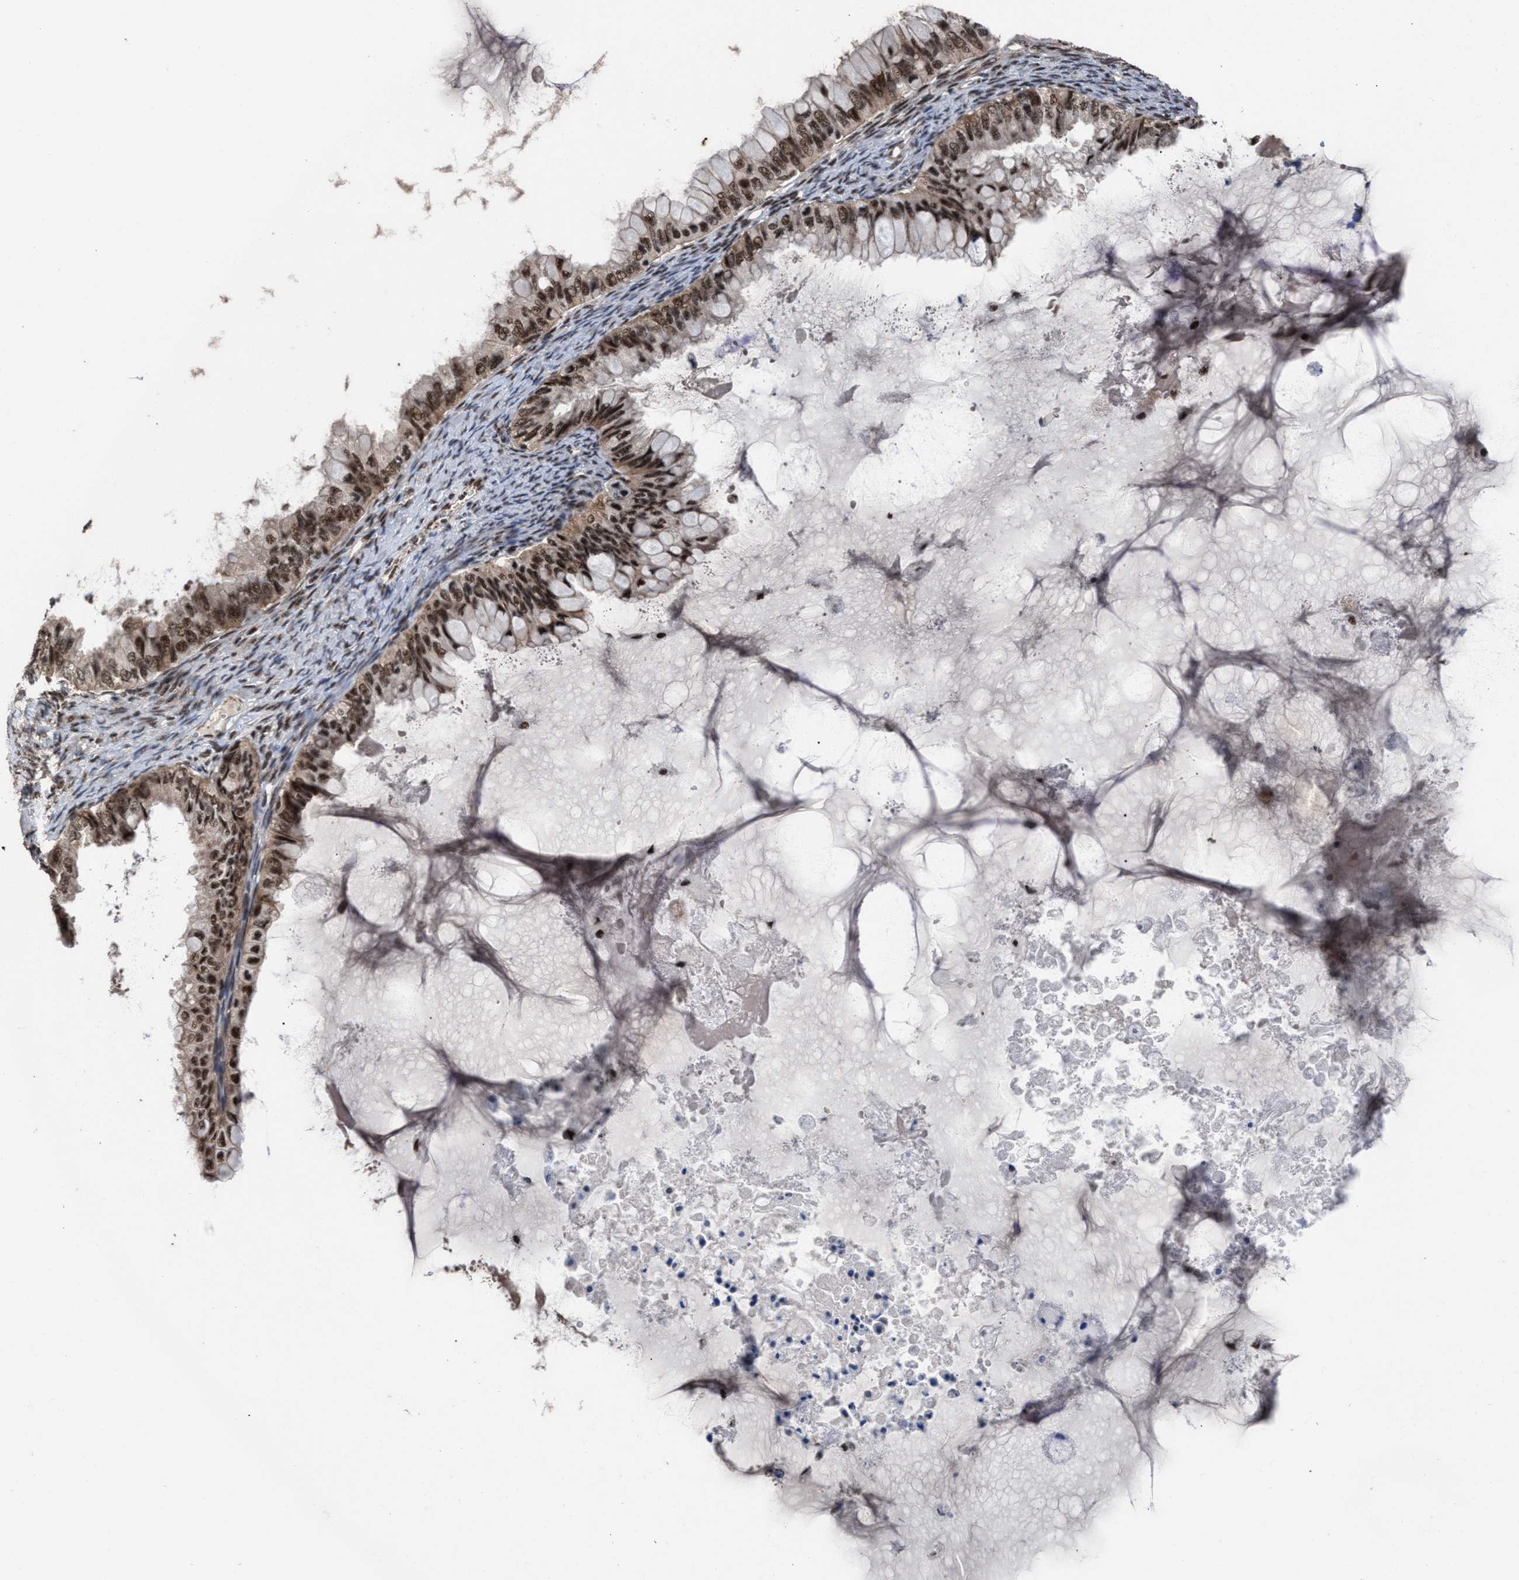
{"staining": {"intensity": "strong", "quantity": ">75%", "location": "cytoplasmic/membranous,nuclear"}, "tissue": "ovarian cancer", "cell_type": "Tumor cells", "image_type": "cancer", "snomed": [{"axis": "morphology", "description": "Cystadenocarcinoma, mucinous, NOS"}, {"axis": "topography", "description": "Ovary"}], "caption": "Ovarian cancer (mucinous cystadenocarcinoma) stained with immunohistochemistry exhibits strong cytoplasmic/membranous and nuclear positivity in approximately >75% of tumor cells.", "gene": "EIF4A3", "patient": {"sex": "female", "age": 80}}